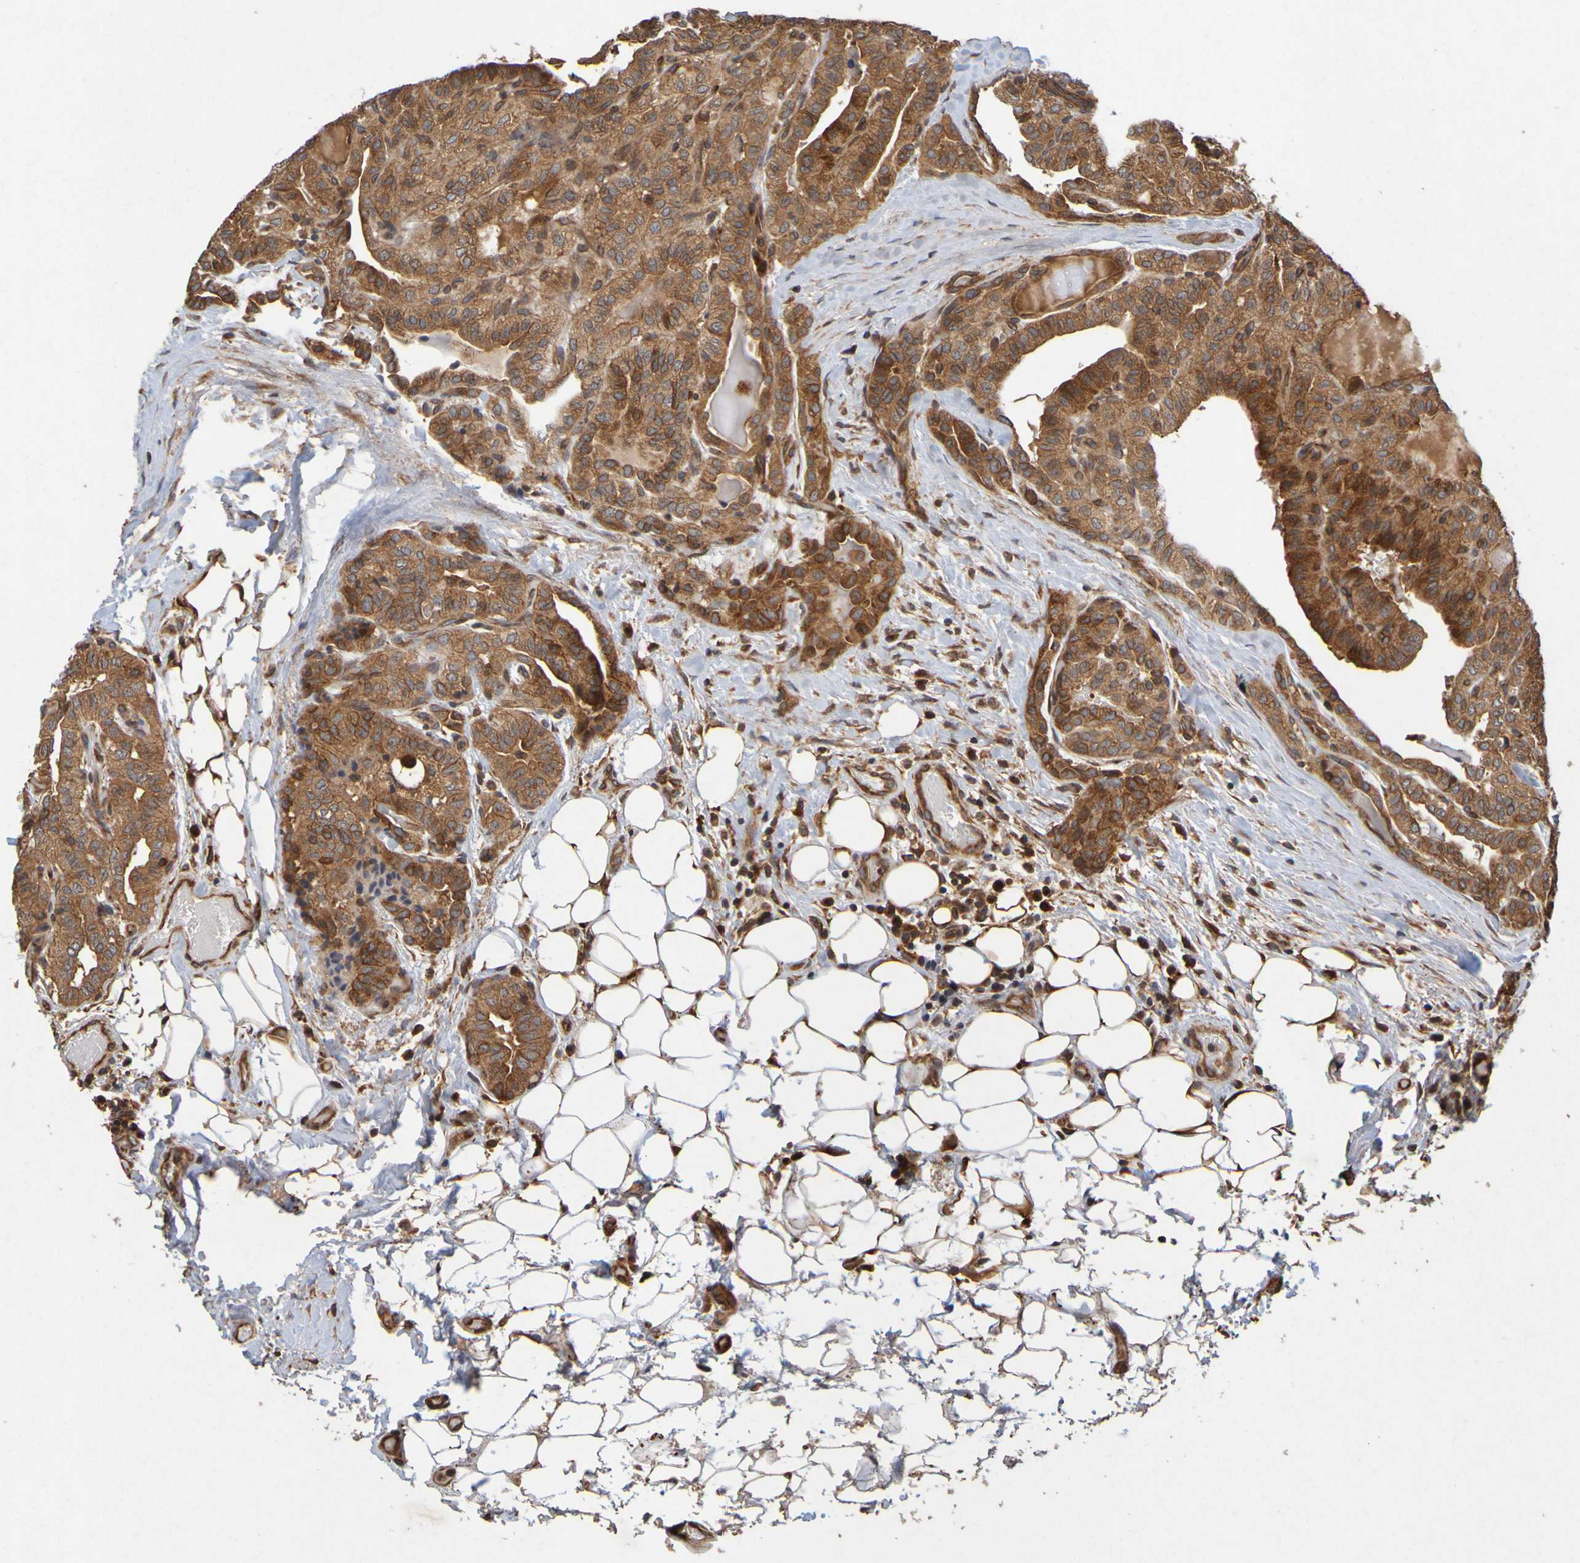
{"staining": {"intensity": "strong", "quantity": ">75%", "location": "cytoplasmic/membranous"}, "tissue": "thyroid cancer", "cell_type": "Tumor cells", "image_type": "cancer", "snomed": [{"axis": "morphology", "description": "Papillary adenocarcinoma, NOS"}, {"axis": "topography", "description": "Thyroid gland"}], "caption": "A brown stain shows strong cytoplasmic/membranous expression of a protein in papillary adenocarcinoma (thyroid) tumor cells. (IHC, brightfield microscopy, high magnification).", "gene": "OCRL", "patient": {"sex": "male", "age": 77}}